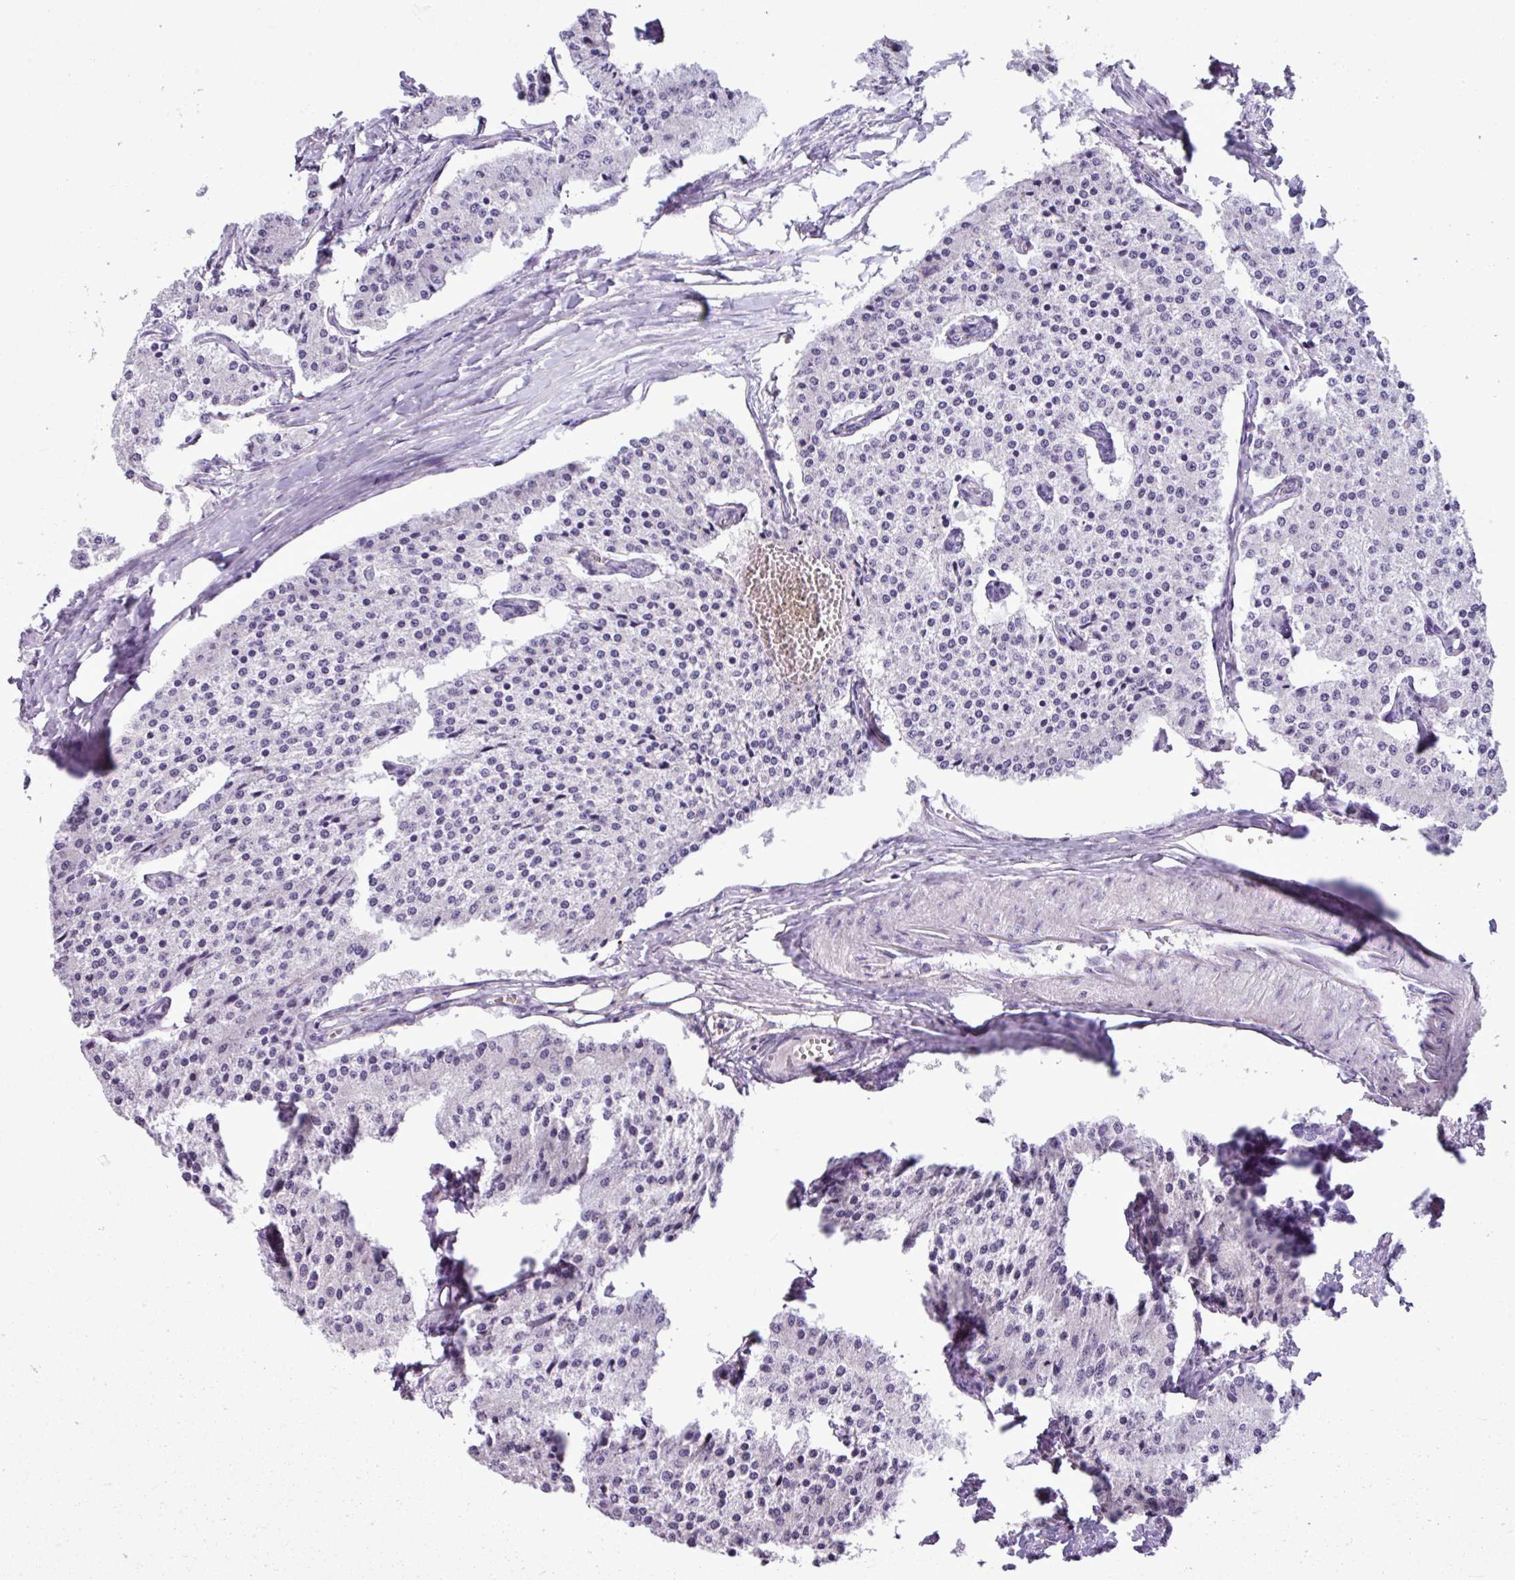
{"staining": {"intensity": "negative", "quantity": "none", "location": "none"}, "tissue": "carcinoid", "cell_type": "Tumor cells", "image_type": "cancer", "snomed": [{"axis": "morphology", "description": "Carcinoid, malignant, NOS"}, {"axis": "topography", "description": "Colon"}], "caption": "Tumor cells show no significant positivity in carcinoid. Nuclei are stained in blue.", "gene": "IL17A", "patient": {"sex": "female", "age": 52}}